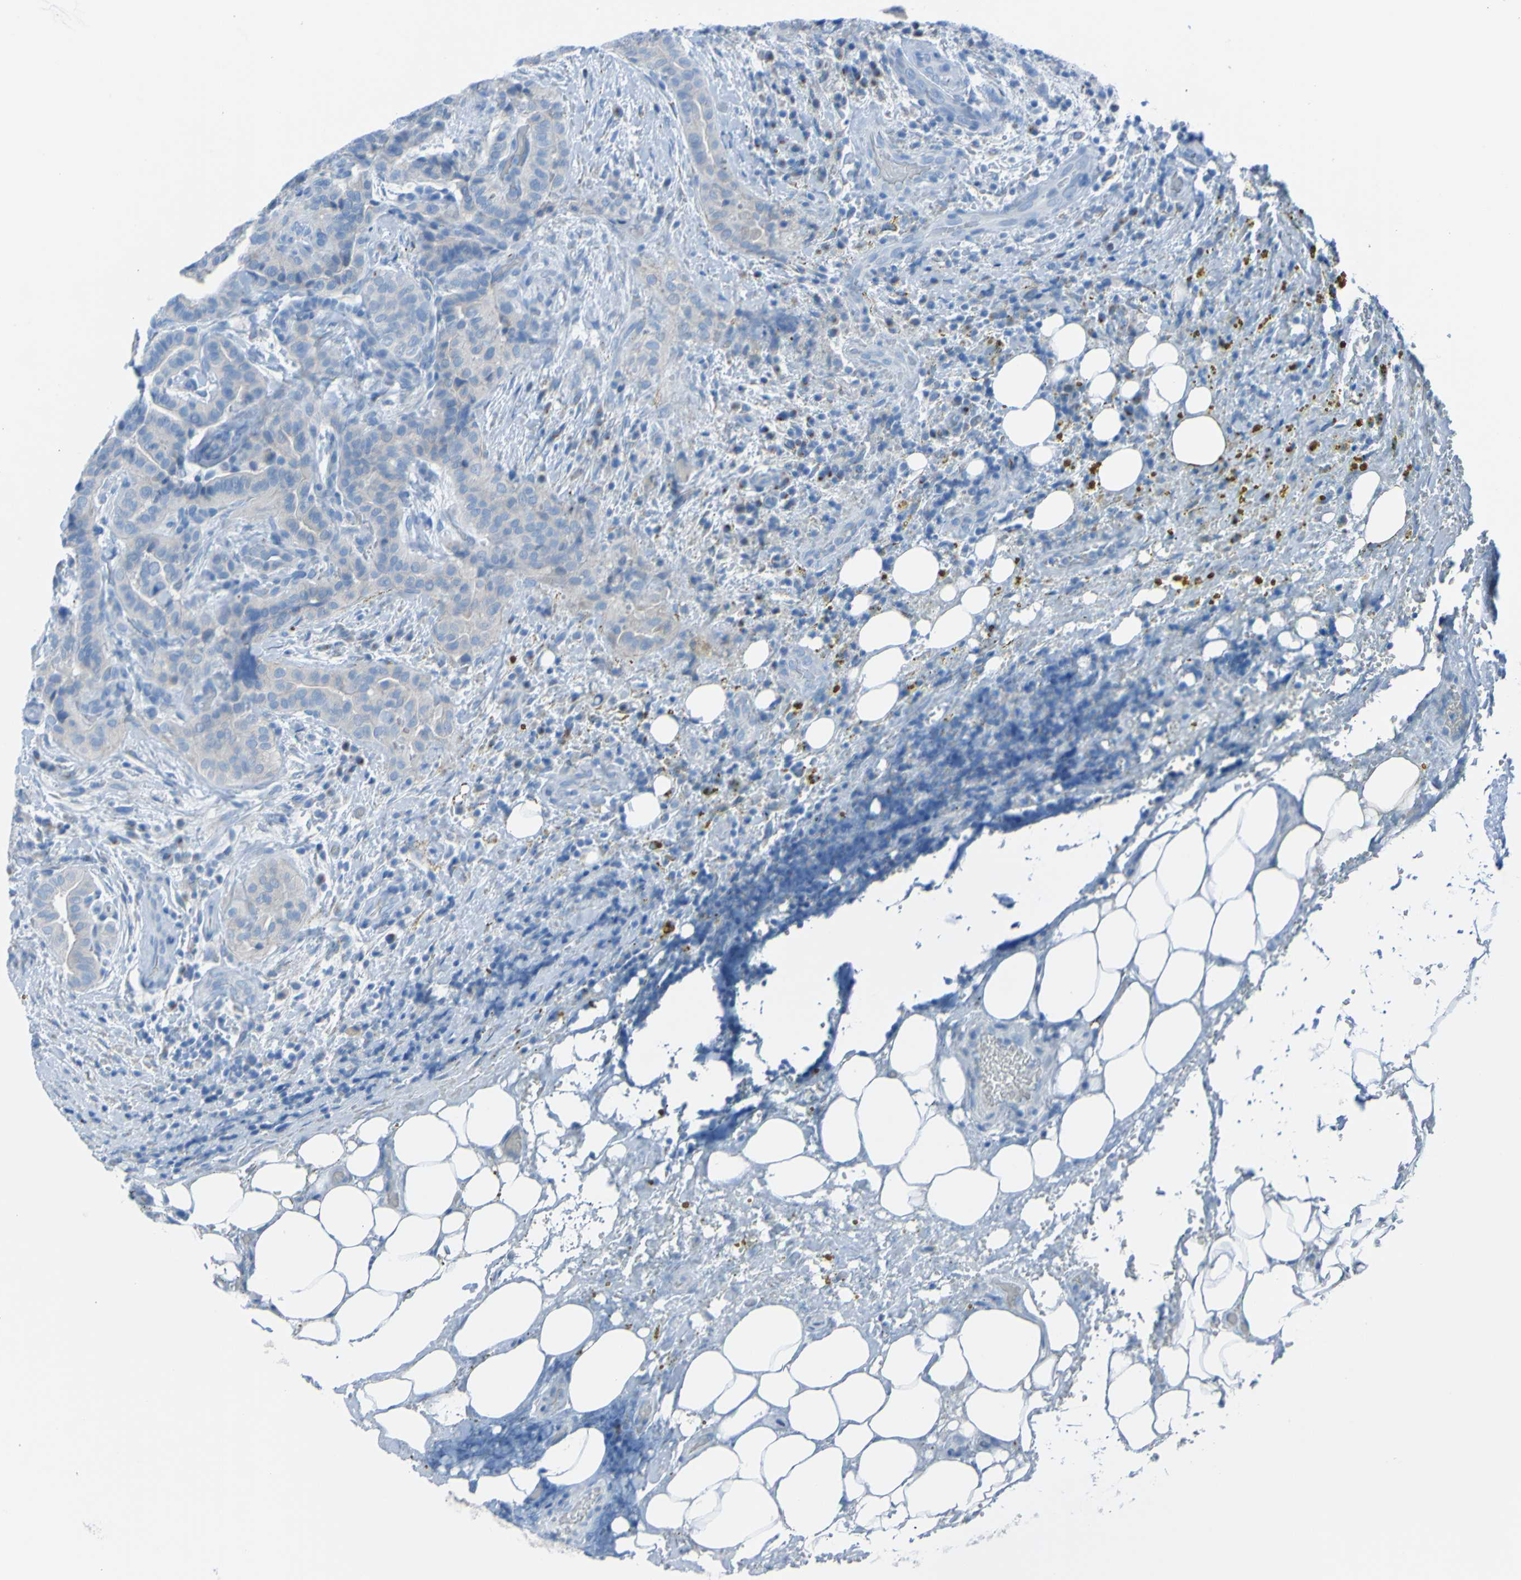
{"staining": {"intensity": "negative", "quantity": "none", "location": "none"}, "tissue": "thyroid cancer", "cell_type": "Tumor cells", "image_type": "cancer", "snomed": [{"axis": "morphology", "description": "Papillary adenocarcinoma, NOS"}, {"axis": "topography", "description": "Thyroid gland"}], "caption": "Tumor cells are negative for protein expression in human papillary adenocarcinoma (thyroid).", "gene": "ACMSD", "patient": {"sex": "male", "age": 77}}